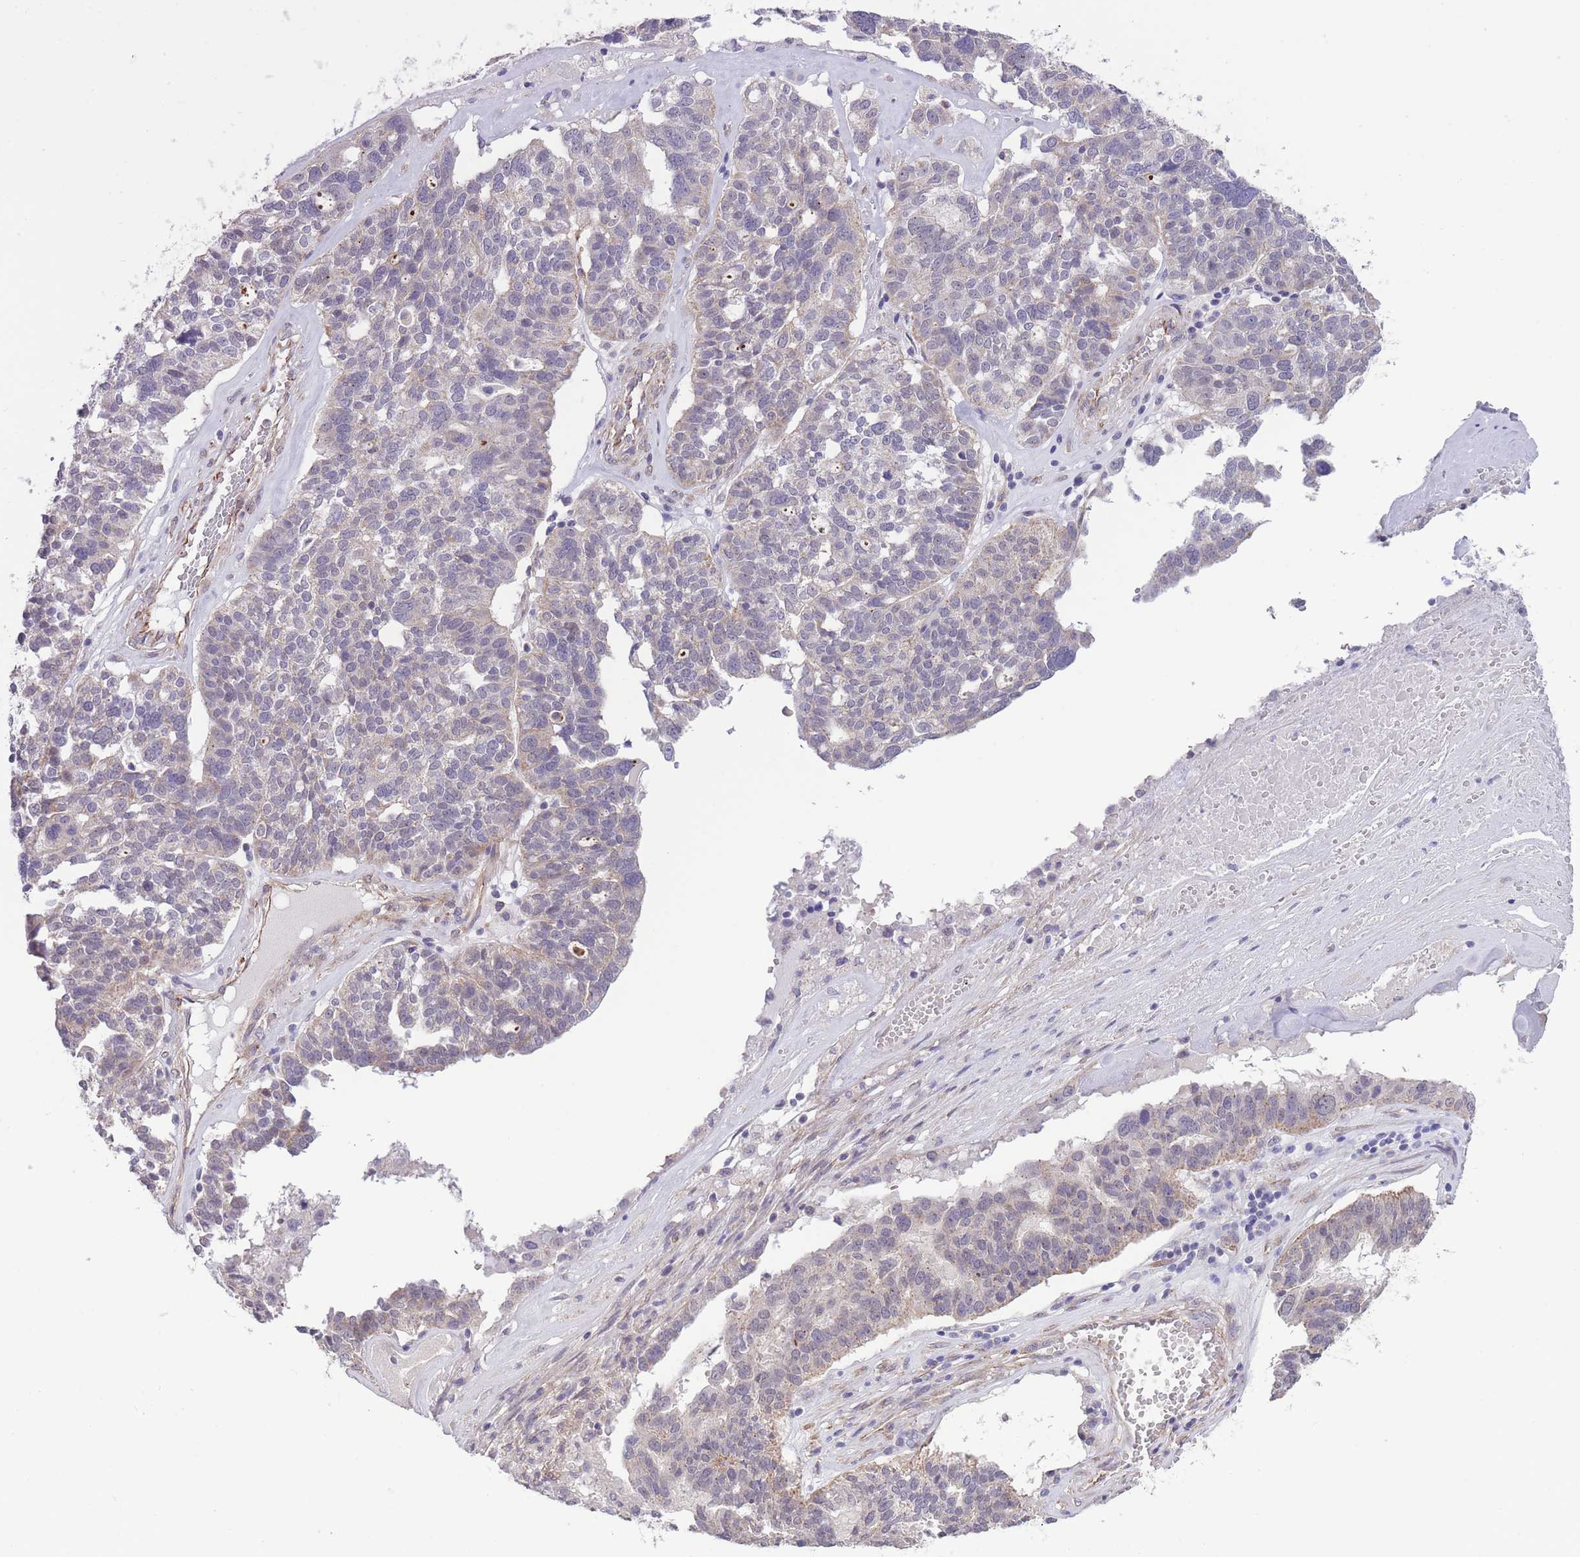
{"staining": {"intensity": "negative", "quantity": "none", "location": "none"}, "tissue": "ovarian cancer", "cell_type": "Tumor cells", "image_type": "cancer", "snomed": [{"axis": "morphology", "description": "Cystadenocarcinoma, serous, NOS"}, {"axis": "topography", "description": "Ovary"}], "caption": "There is no significant expression in tumor cells of serous cystadenocarcinoma (ovarian).", "gene": "QTRT1", "patient": {"sex": "female", "age": 59}}